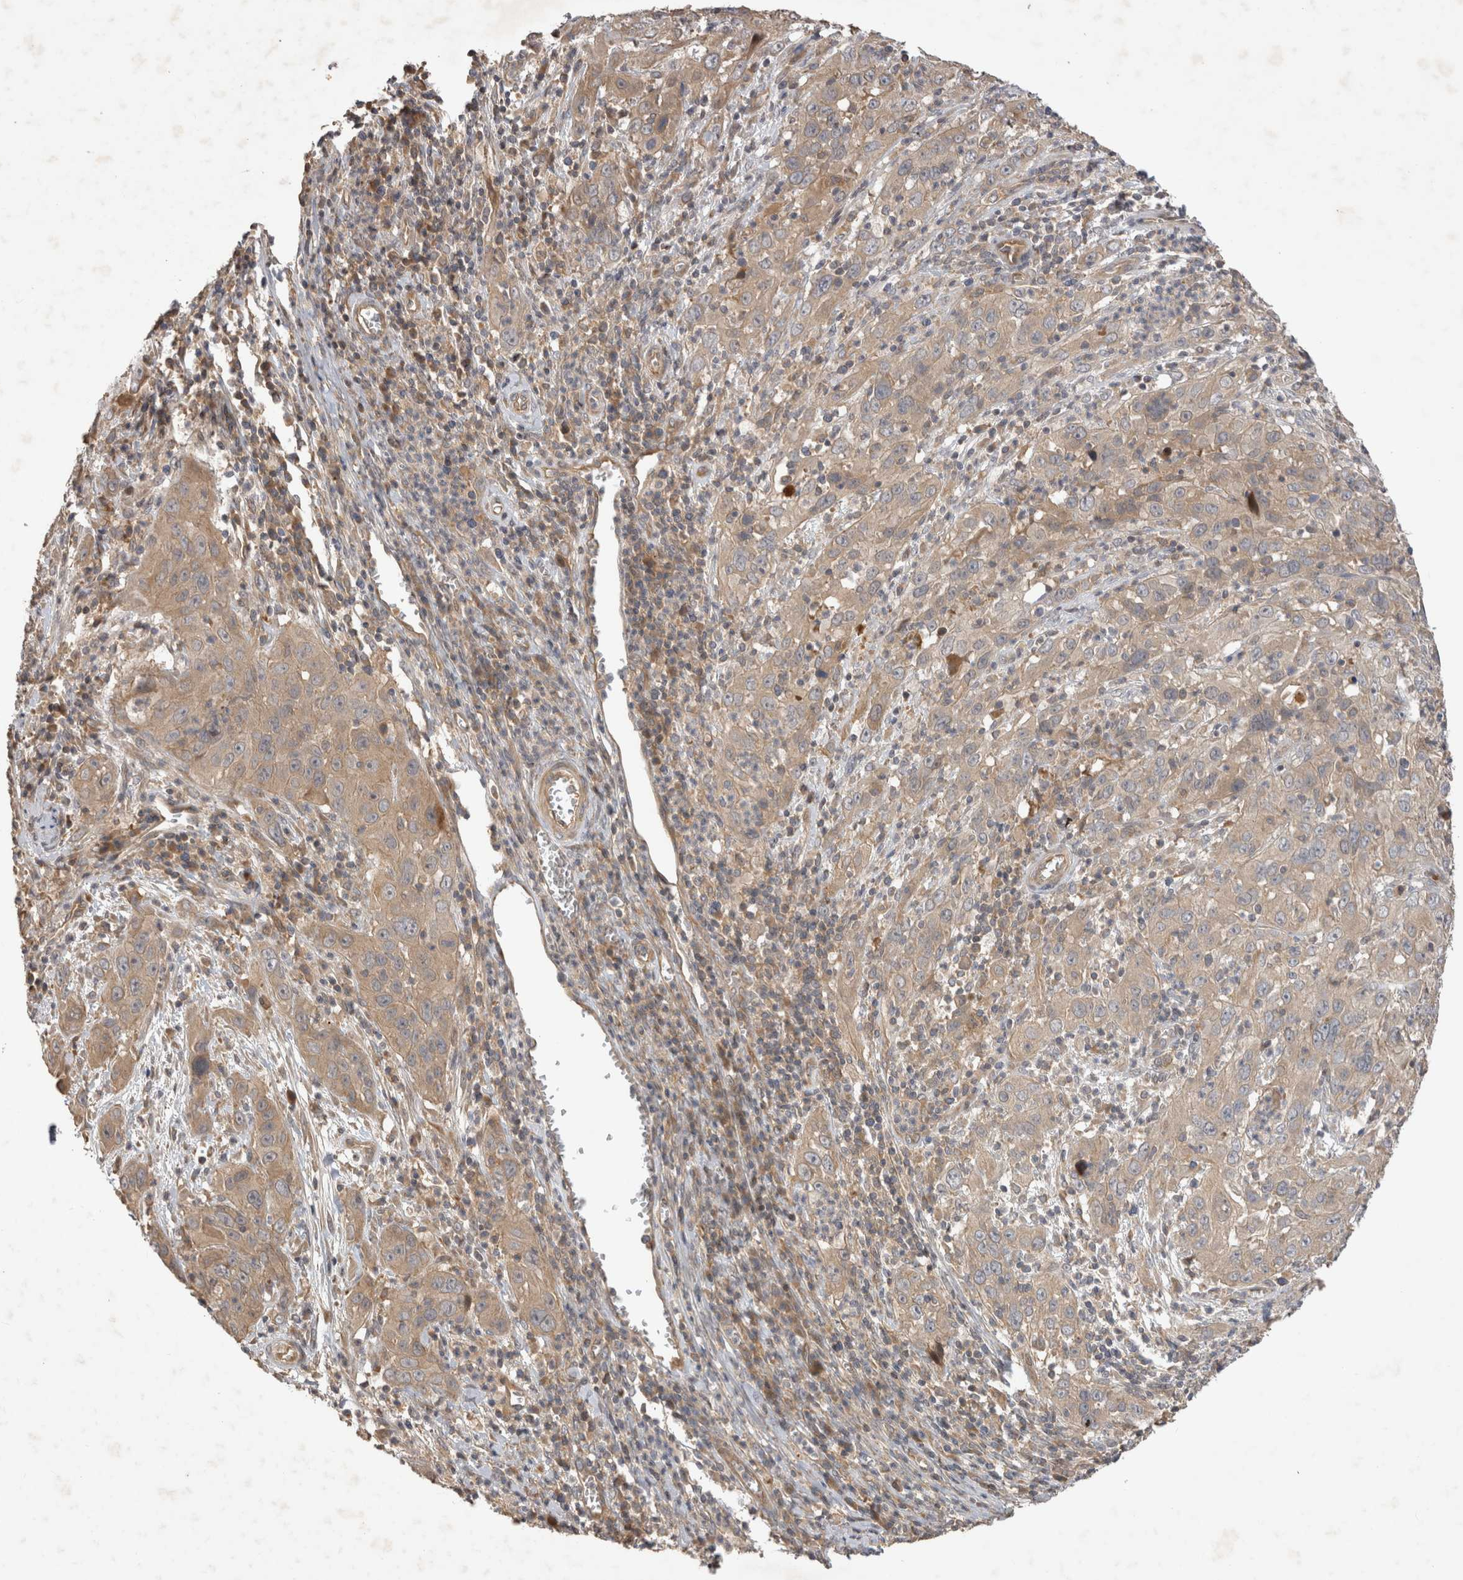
{"staining": {"intensity": "weak", "quantity": ">75%", "location": "cytoplasmic/membranous"}, "tissue": "cervical cancer", "cell_type": "Tumor cells", "image_type": "cancer", "snomed": [{"axis": "morphology", "description": "Squamous cell carcinoma, NOS"}, {"axis": "topography", "description": "Cervix"}], "caption": "Protein staining by immunohistochemistry shows weak cytoplasmic/membranous expression in approximately >75% of tumor cells in cervical cancer.", "gene": "PPP1R42", "patient": {"sex": "female", "age": 32}}